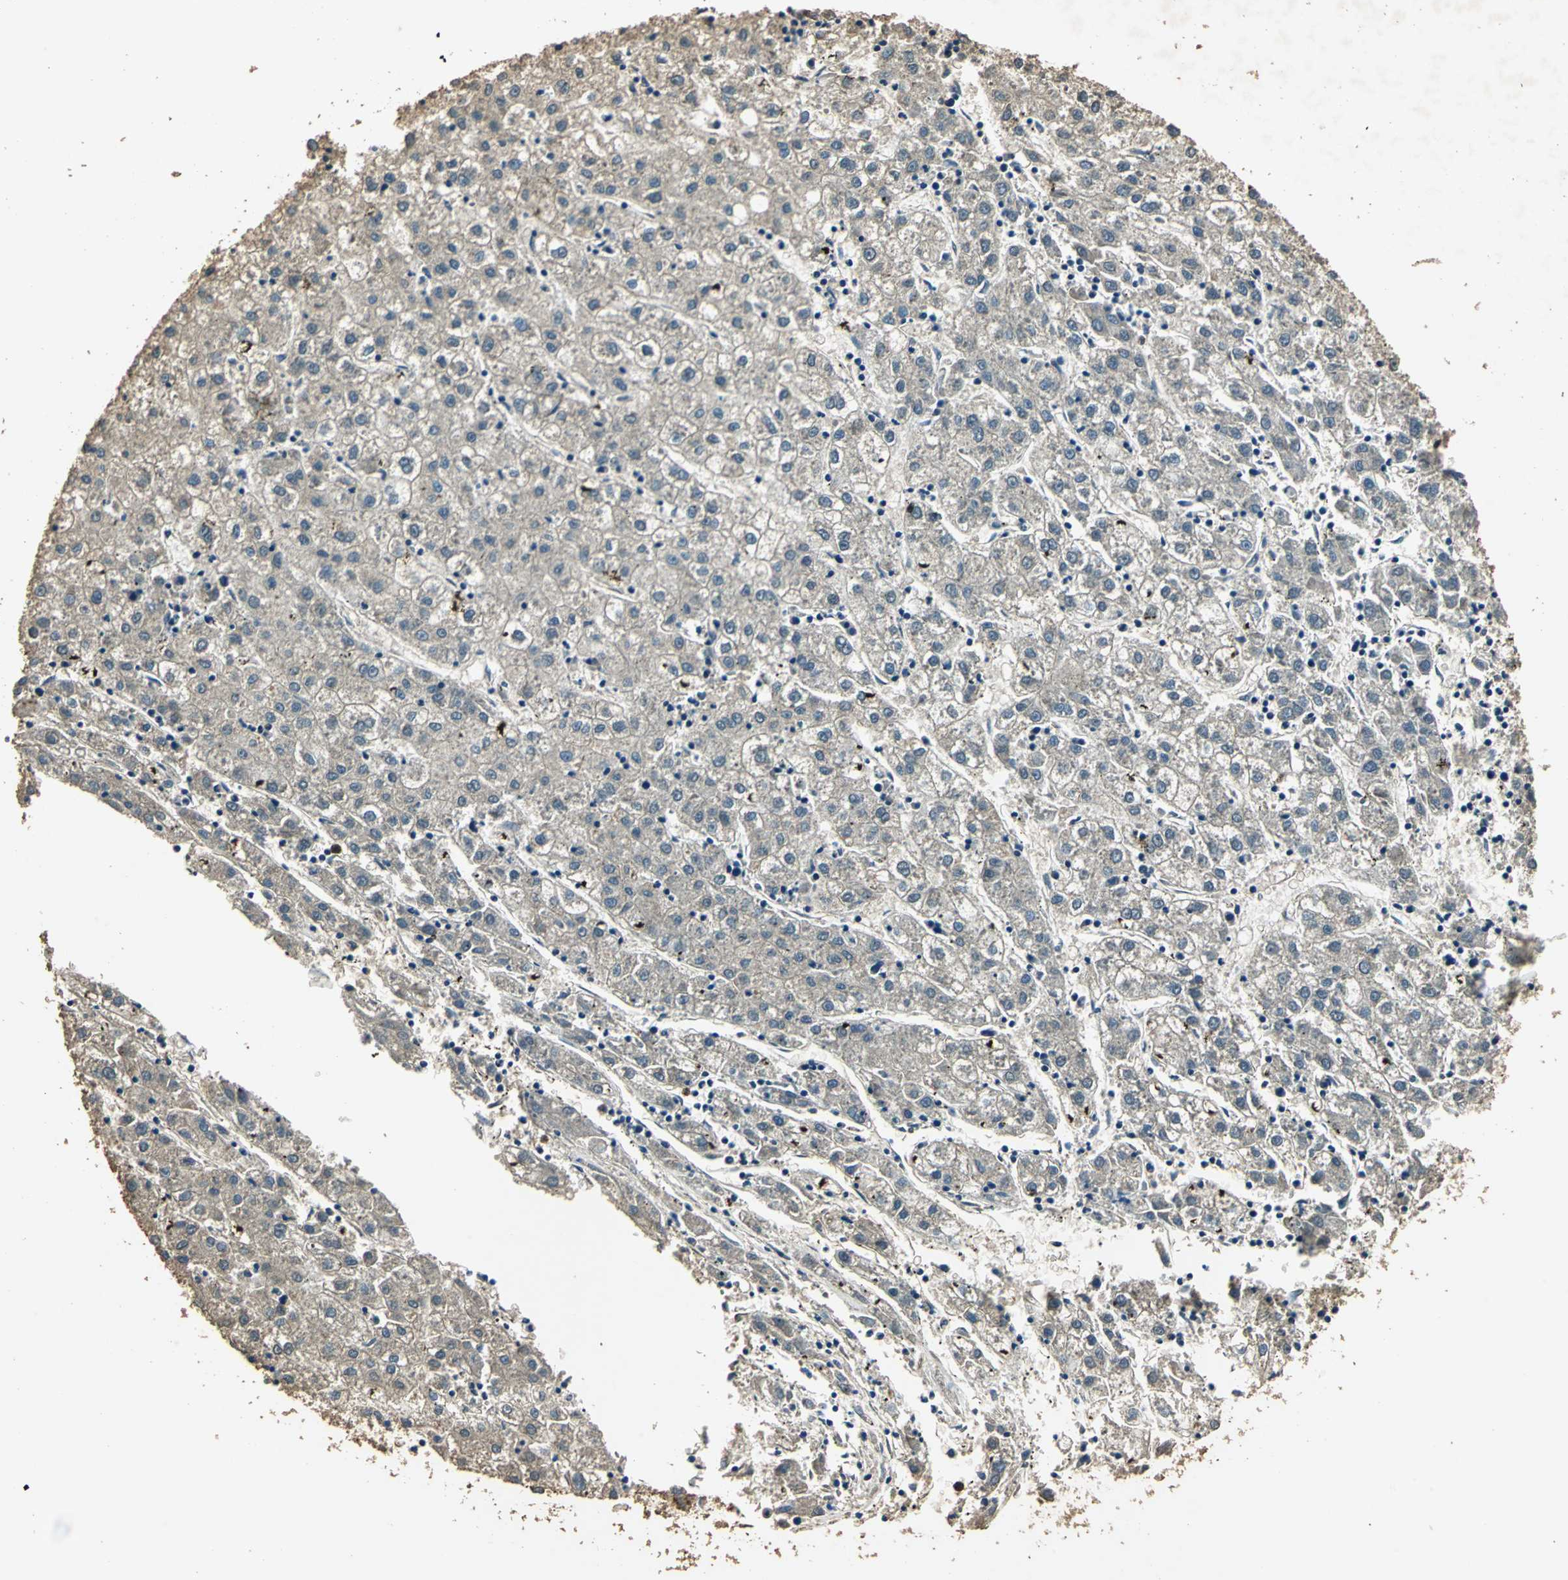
{"staining": {"intensity": "weak", "quantity": ">75%", "location": "cytoplasmic/membranous"}, "tissue": "liver cancer", "cell_type": "Tumor cells", "image_type": "cancer", "snomed": [{"axis": "morphology", "description": "Carcinoma, Hepatocellular, NOS"}, {"axis": "topography", "description": "Liver"}], "caption": "Liver cancer tissue displays weak cytoplasmic/membranous staining in about >75% of tumor cells, visualized by immunohistochemistry.", "gene": "TMPRSS4", "patient": {"sex": "male", "age": 72}}